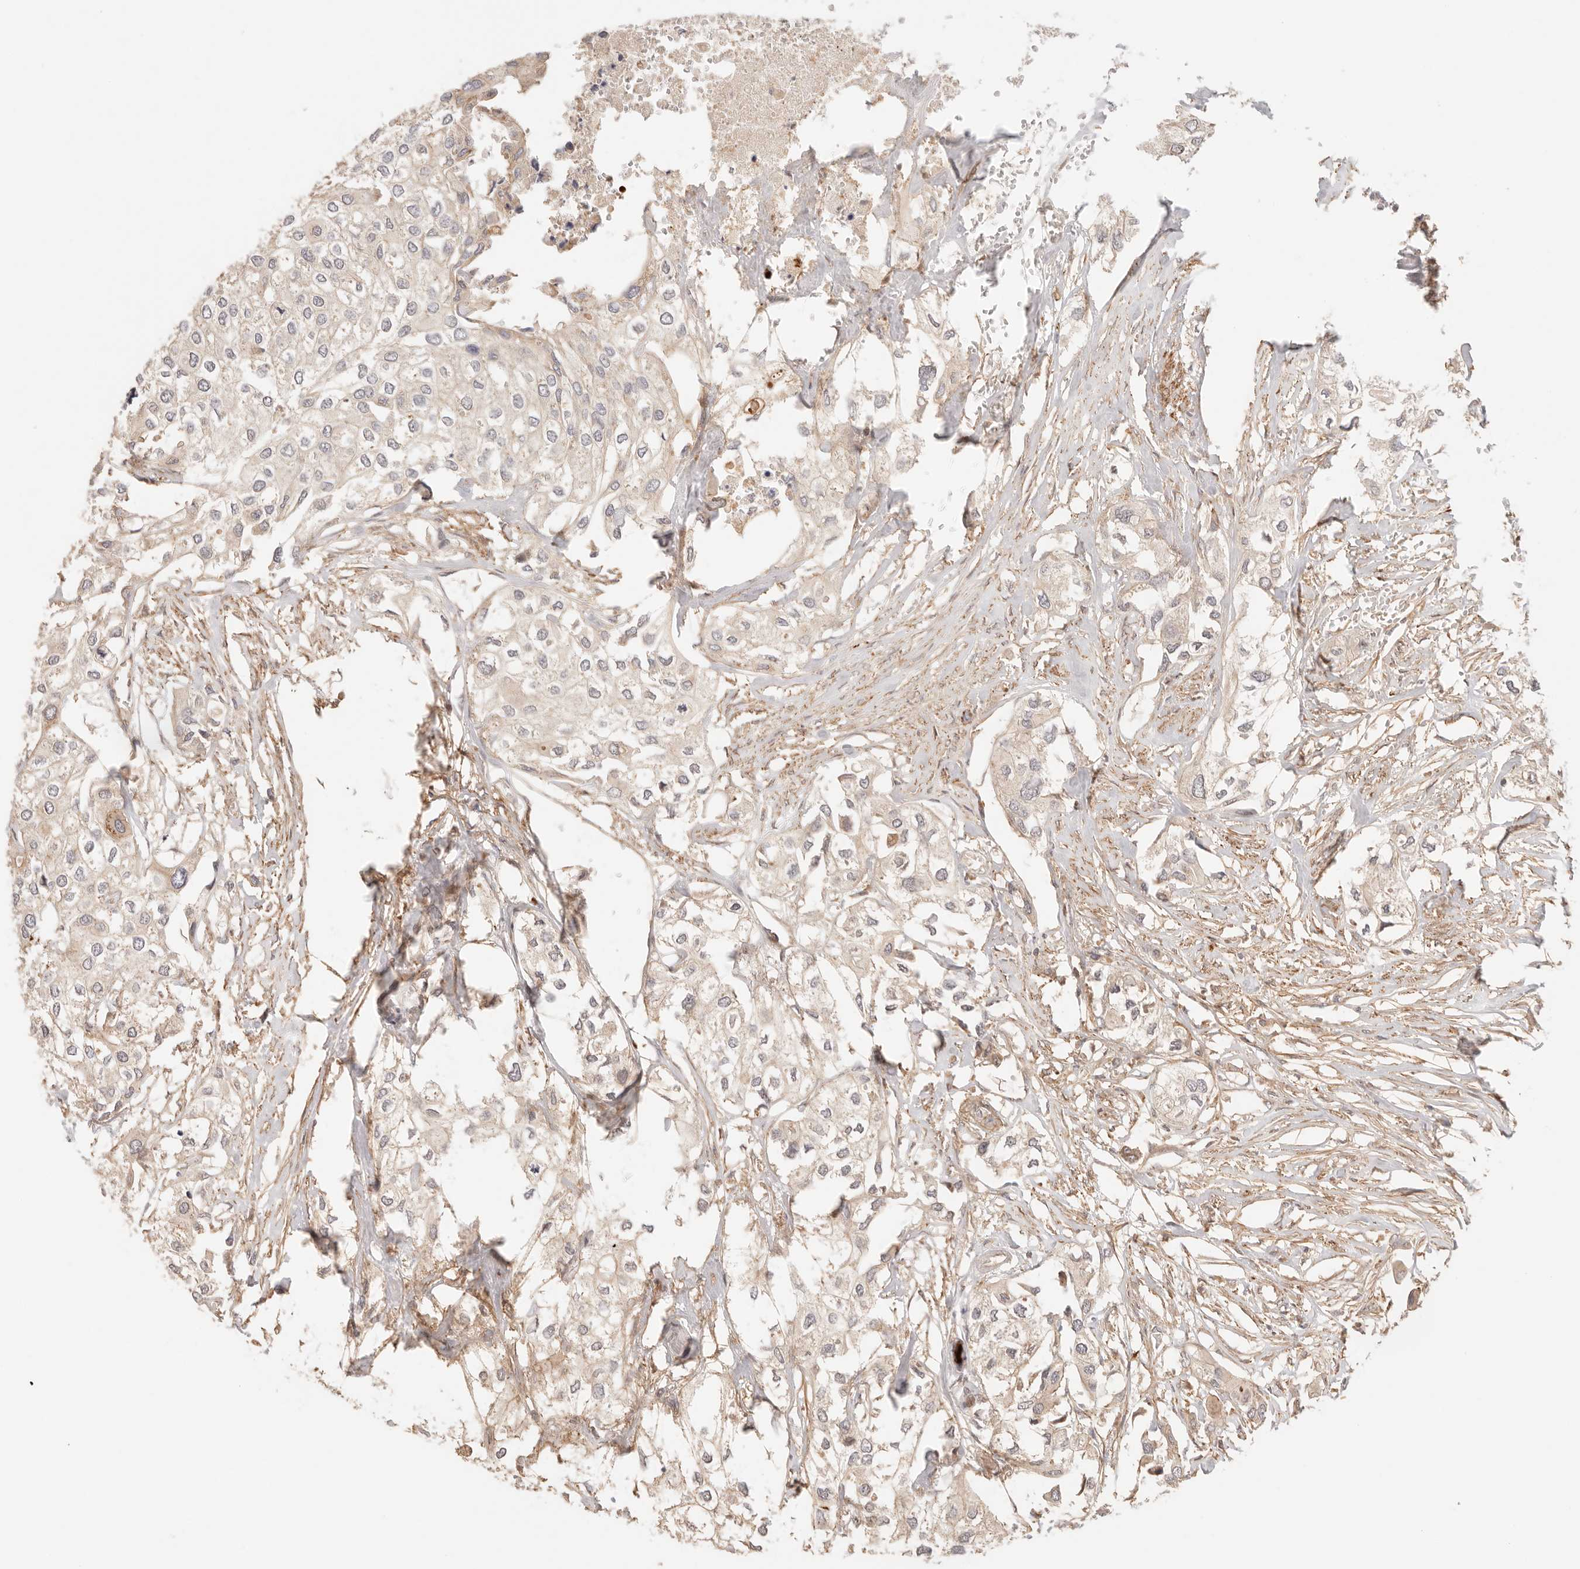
{"staining": {"intensity": "weak", "quantity": "25%-75%", "location": "cytoplasmic/membranous"}, "tissue": "urothelial cancer", "cell_type": "Tumor cells", "image_type": "cancer", "snomed": [{"axis": "morphology", "description": "Urothelial carcinoma, High grade"}, {"axis": "topography", "description": "Urinary bladder"}], "caption": "Immunohistochemistry (IHC) of human high-grade urothelial carcinoma shows low levels of weak cytoplasmic/membranous positivity in about 25%-75% of tumor cells.", "gene": "IL1R2", "patient": {"sex": "male", "age": 64}}